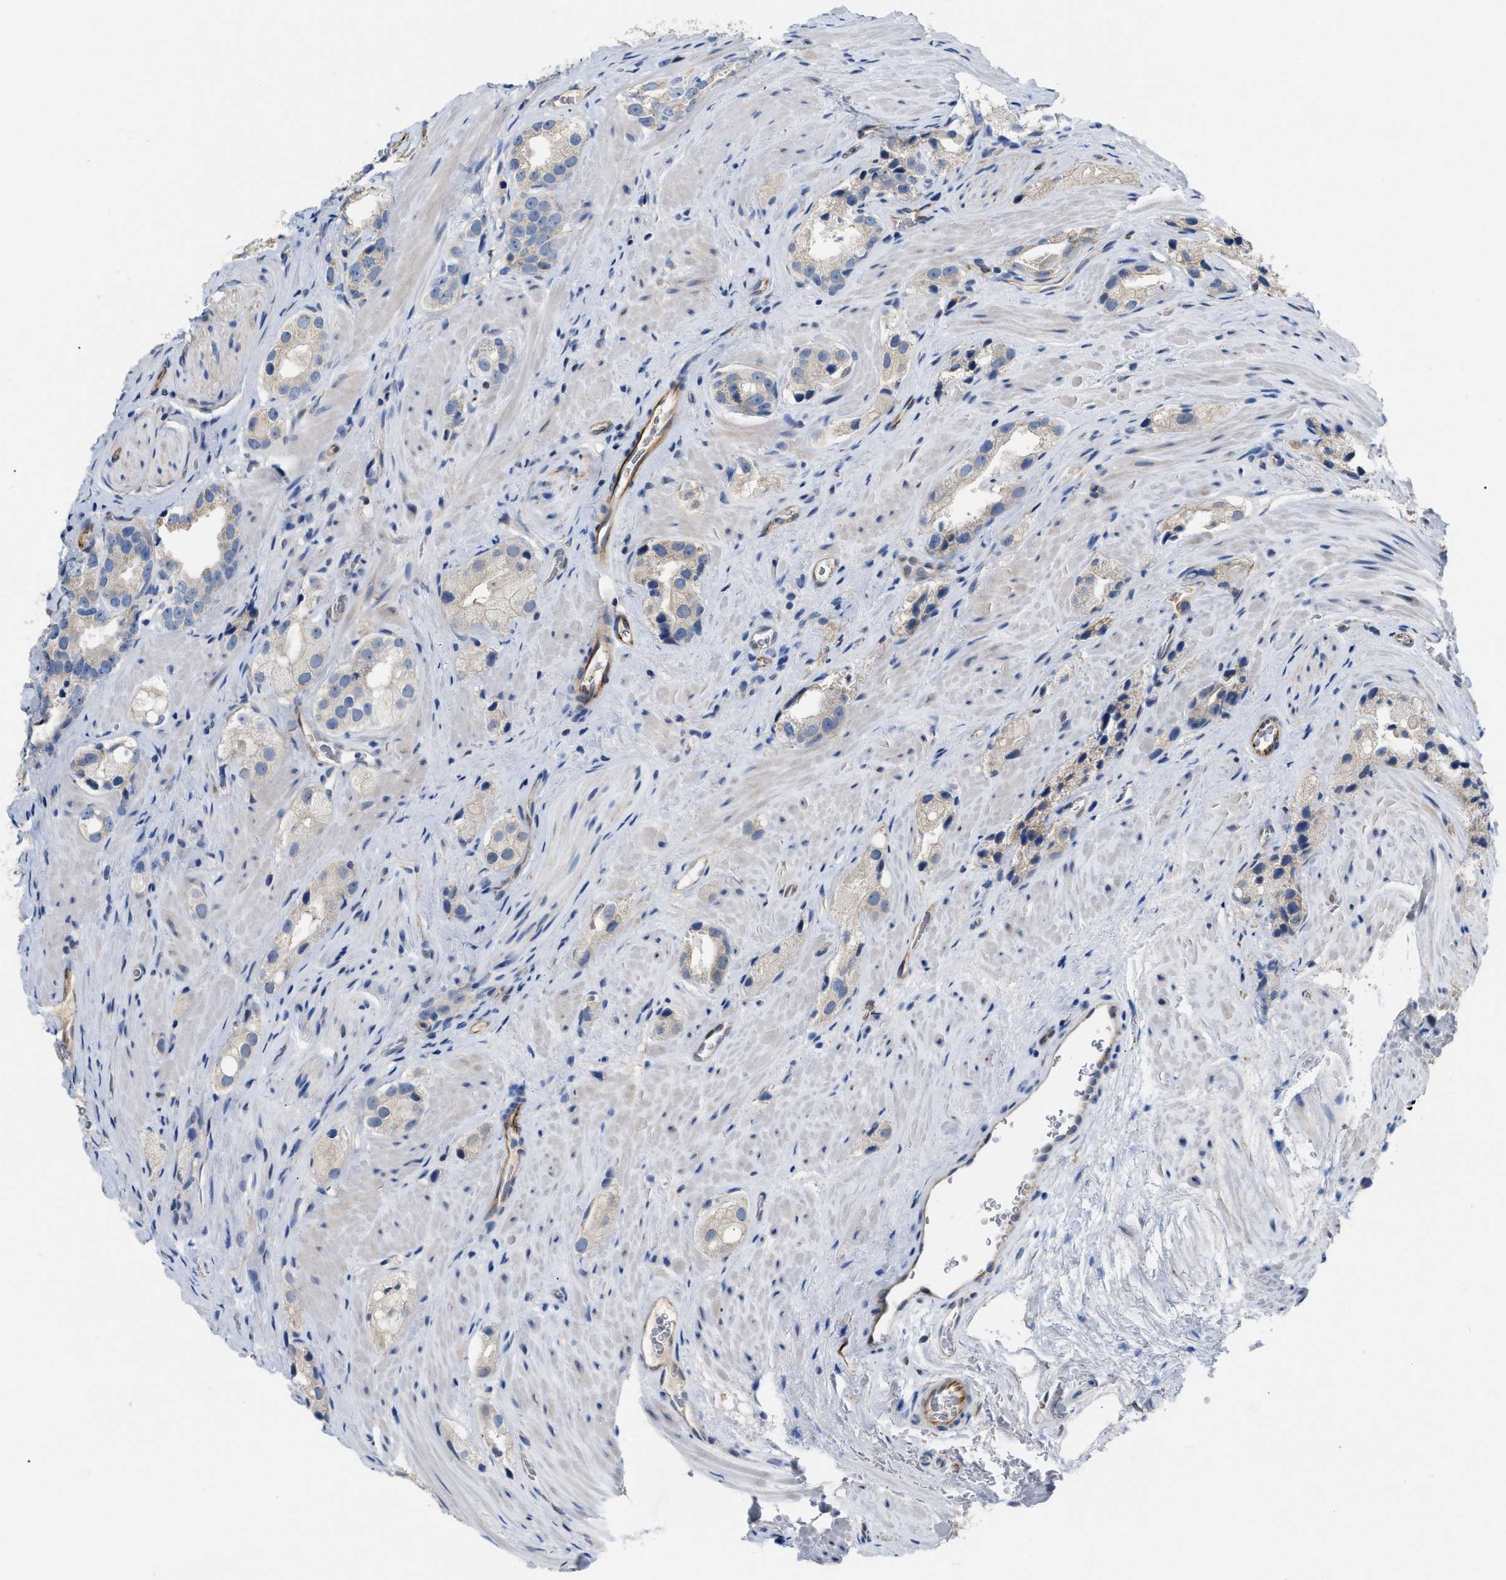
{"staining": {"intensity": "weak", "quantity": "25%-75%", "location": "cytoplasmic/membranous"}, "tissue": "prostate cancer", "cell_type": "Tumor cells", "image_type": "cancer", "snomed": [{"axis": "morphology", "description": "Adenocarcinoma, High grade"}, {"axis": "topography", "description": "Prostate"}], "caption": "This image exhibits adenocarcinoma (high-grade) (prostate) stained with IHC to label a protein in brown. The cytoplasmic/membranous of tumor cells show weak positivity for the protein. Nuclei are counter-stained blue.", "gene": "DHX58", "patient": {"sex": "male", "age": 63}}